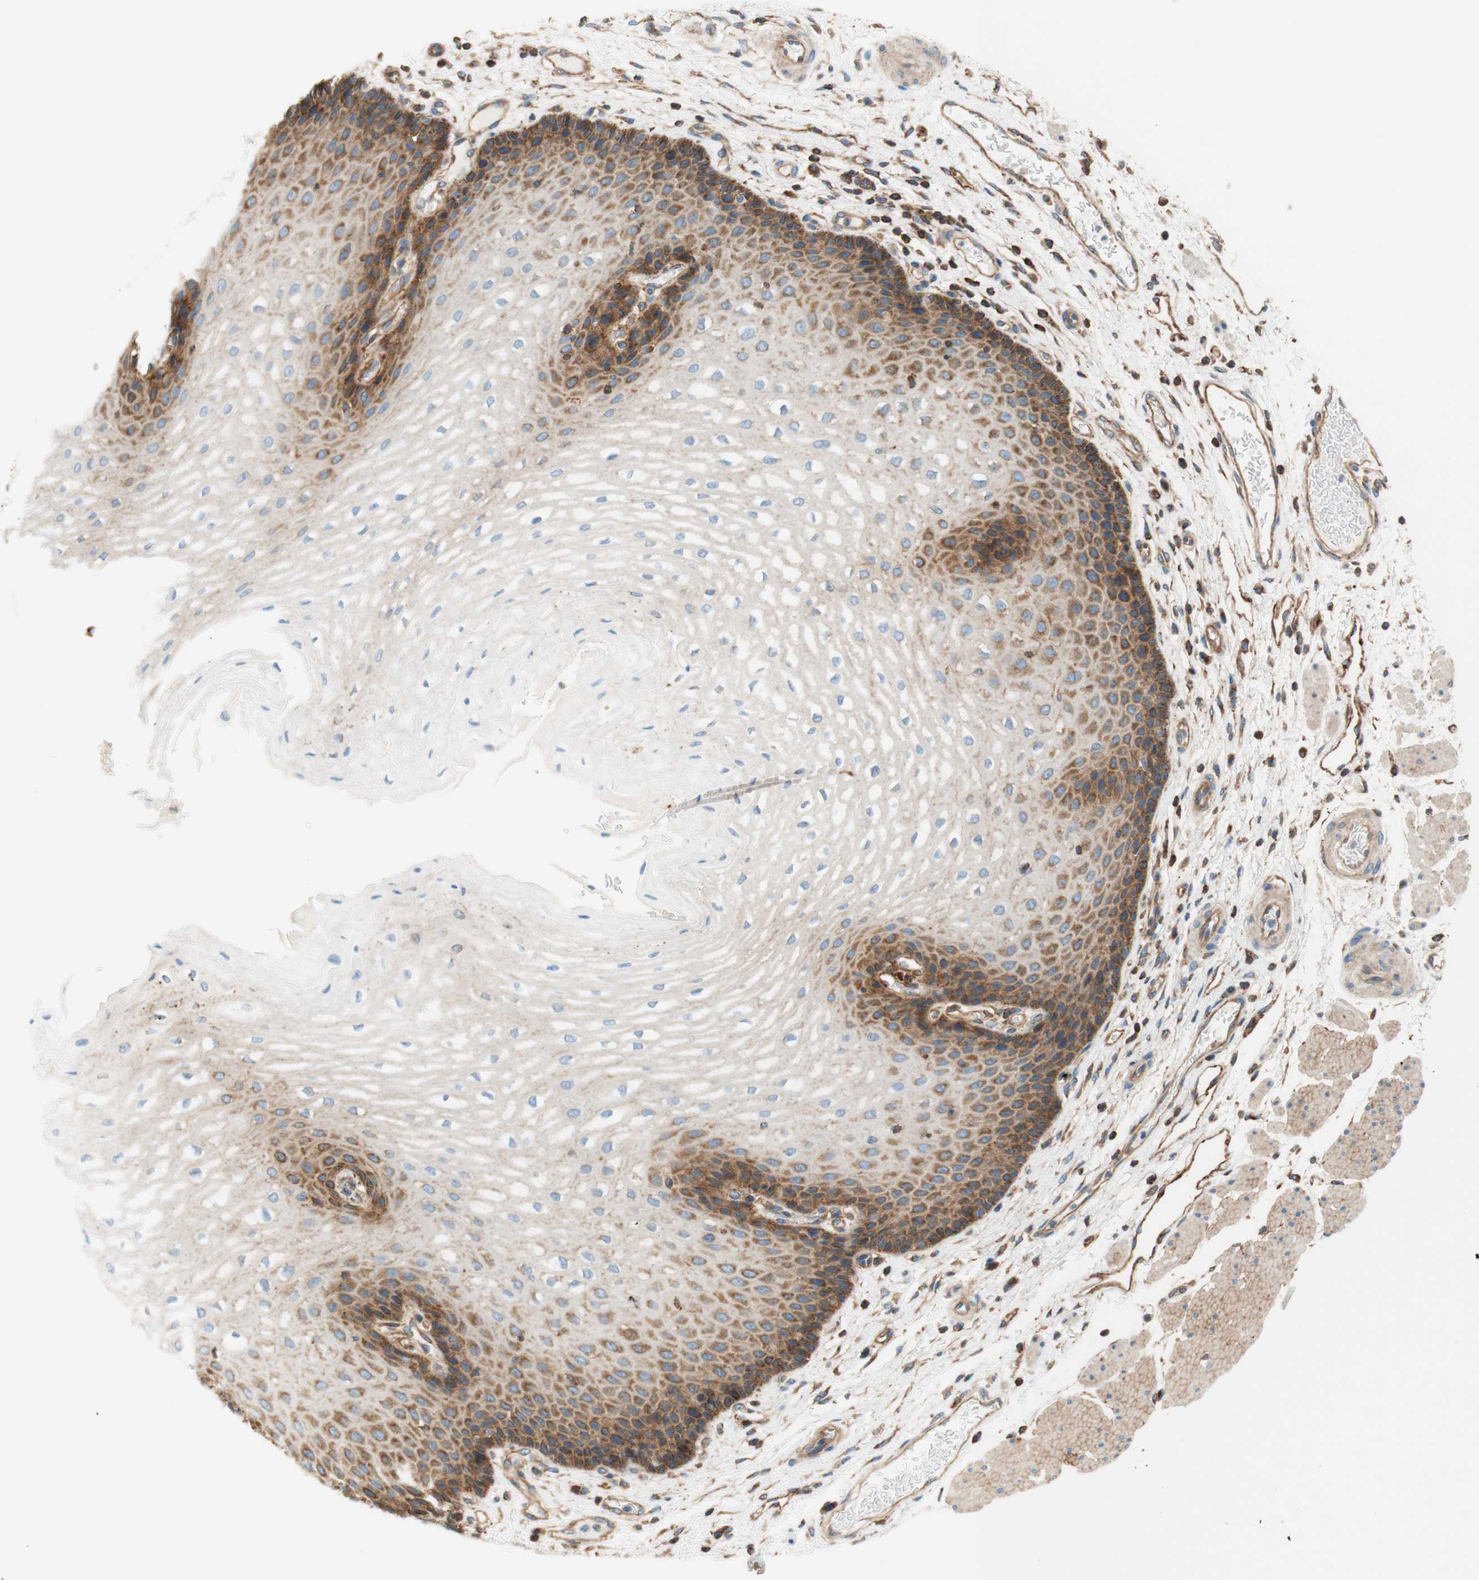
{"staining": {"intensity": "strong", "quantity": "25%-75%", "location": "cytoplasmic/membranous"}, "tissue": "esophagus", "cell_type": "Squamous epithelial cells", "image_type": "normal", "snomed": [{"axis": "morphology", "description": "Normal tissue, NOS"}, {"axis": "topography", "description": "Esophagus"}], "caption": "An immunohistochemistry histopathology image of unremarkable tissue is shown. Protein staining in brown labels strong cytoplasmic/membranous positivity in esophagus within squamous epithelial cells.", "gene": "VPS26A", "patient": {"sex": "male", "age": 54}}